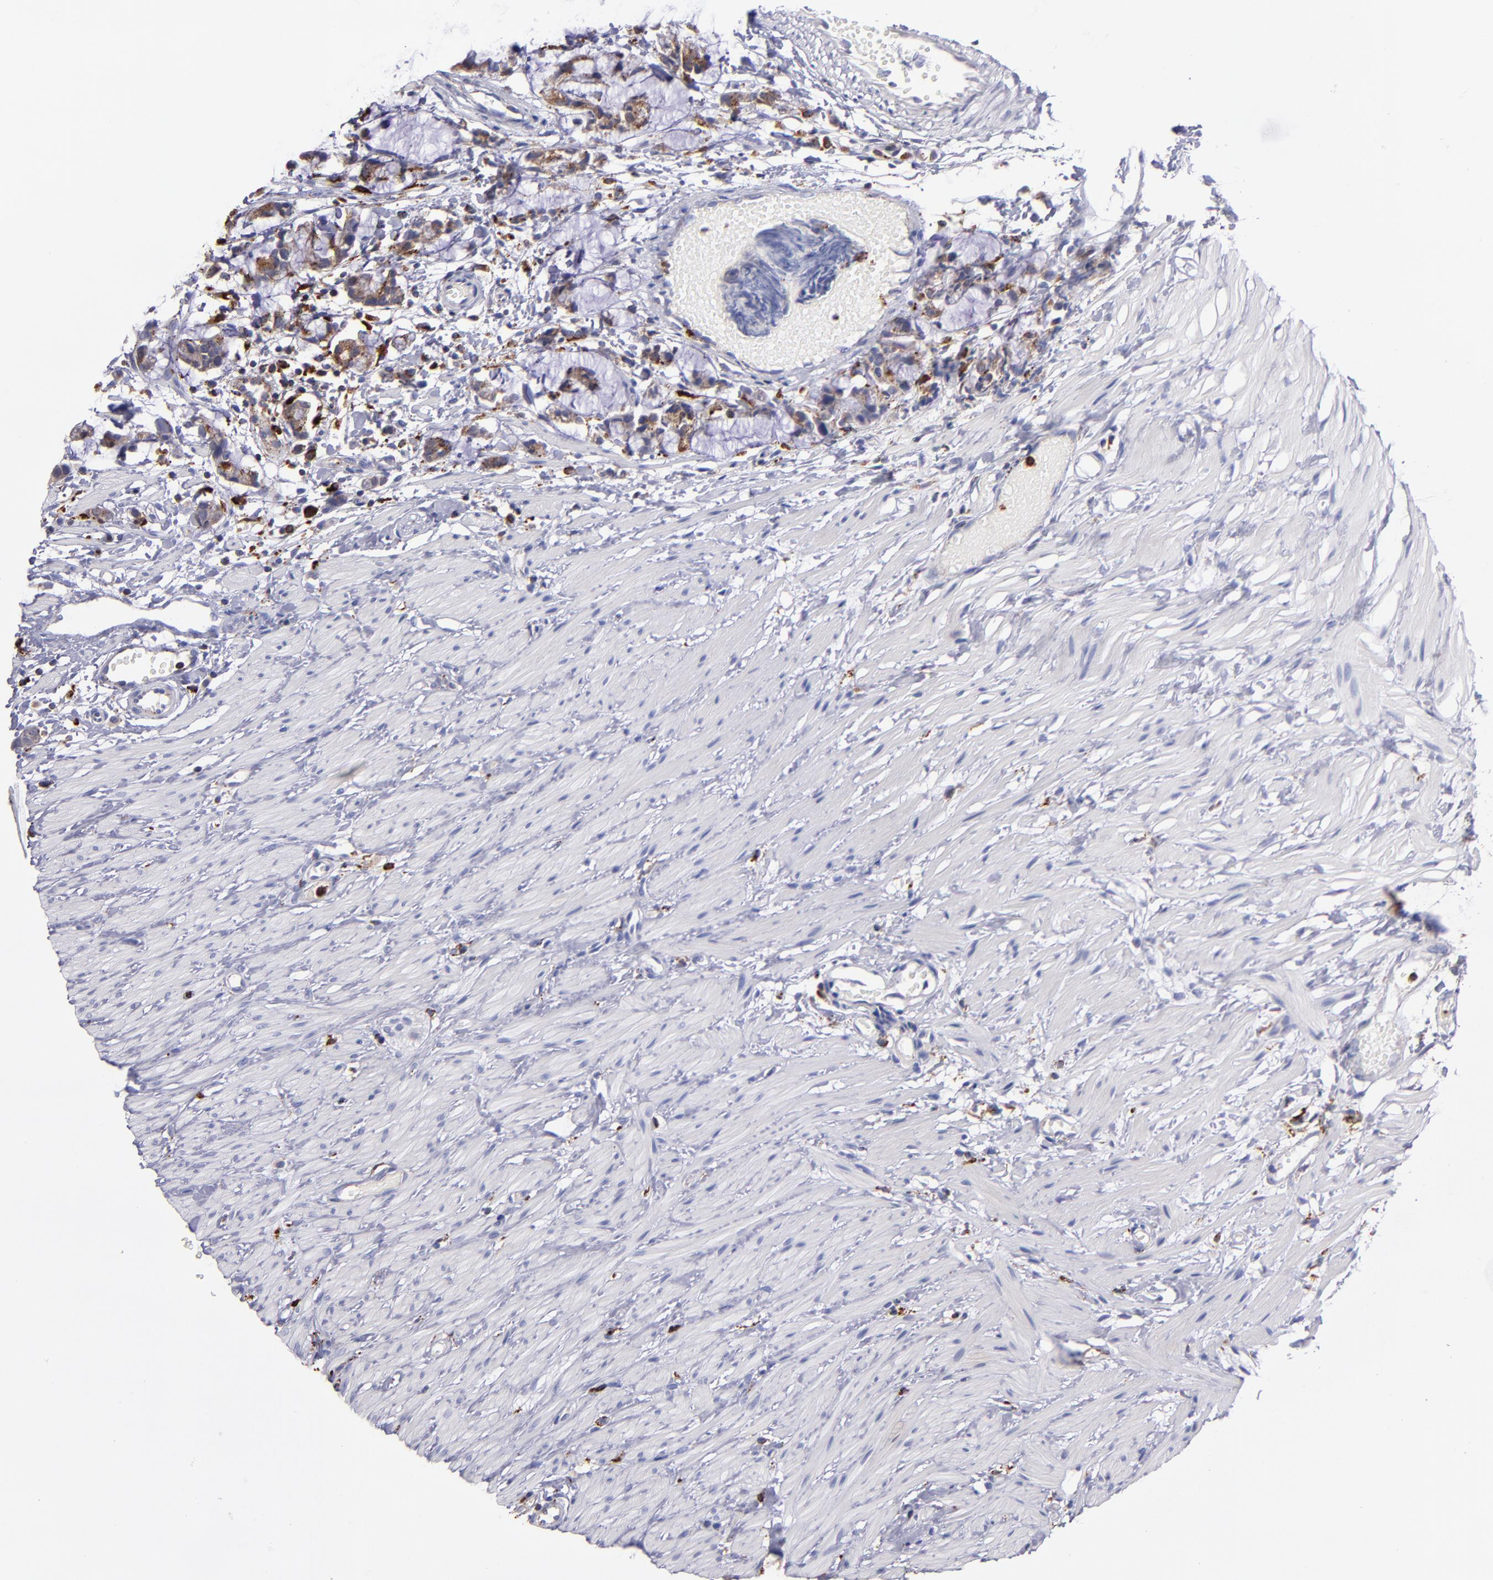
{"staining": {"intensity": "weak", "quantity": ">75%", "location": "cytoplasmic/membranous"}, "tissue": "colorectal cancer", "cell_type": "Tumor cells", "image_type": "cancer", "snomed": [{"axis": "morphology", "description": "Adenocarcinoma, NOS"}, {"axis": "topography", "description": "Colon"}], "caption": "A histopathology image of adenocarcinoma (colorectal) stained for a protein exhibits weak cytoplasmic/membranous brown staining in tumor cells. (DAB (3,3'-diaminobenzidine) = brown stain, brightfield microscopy at high magnification).", "gene": "CTSS", "patient": {"sex": "male", "age": 14}}